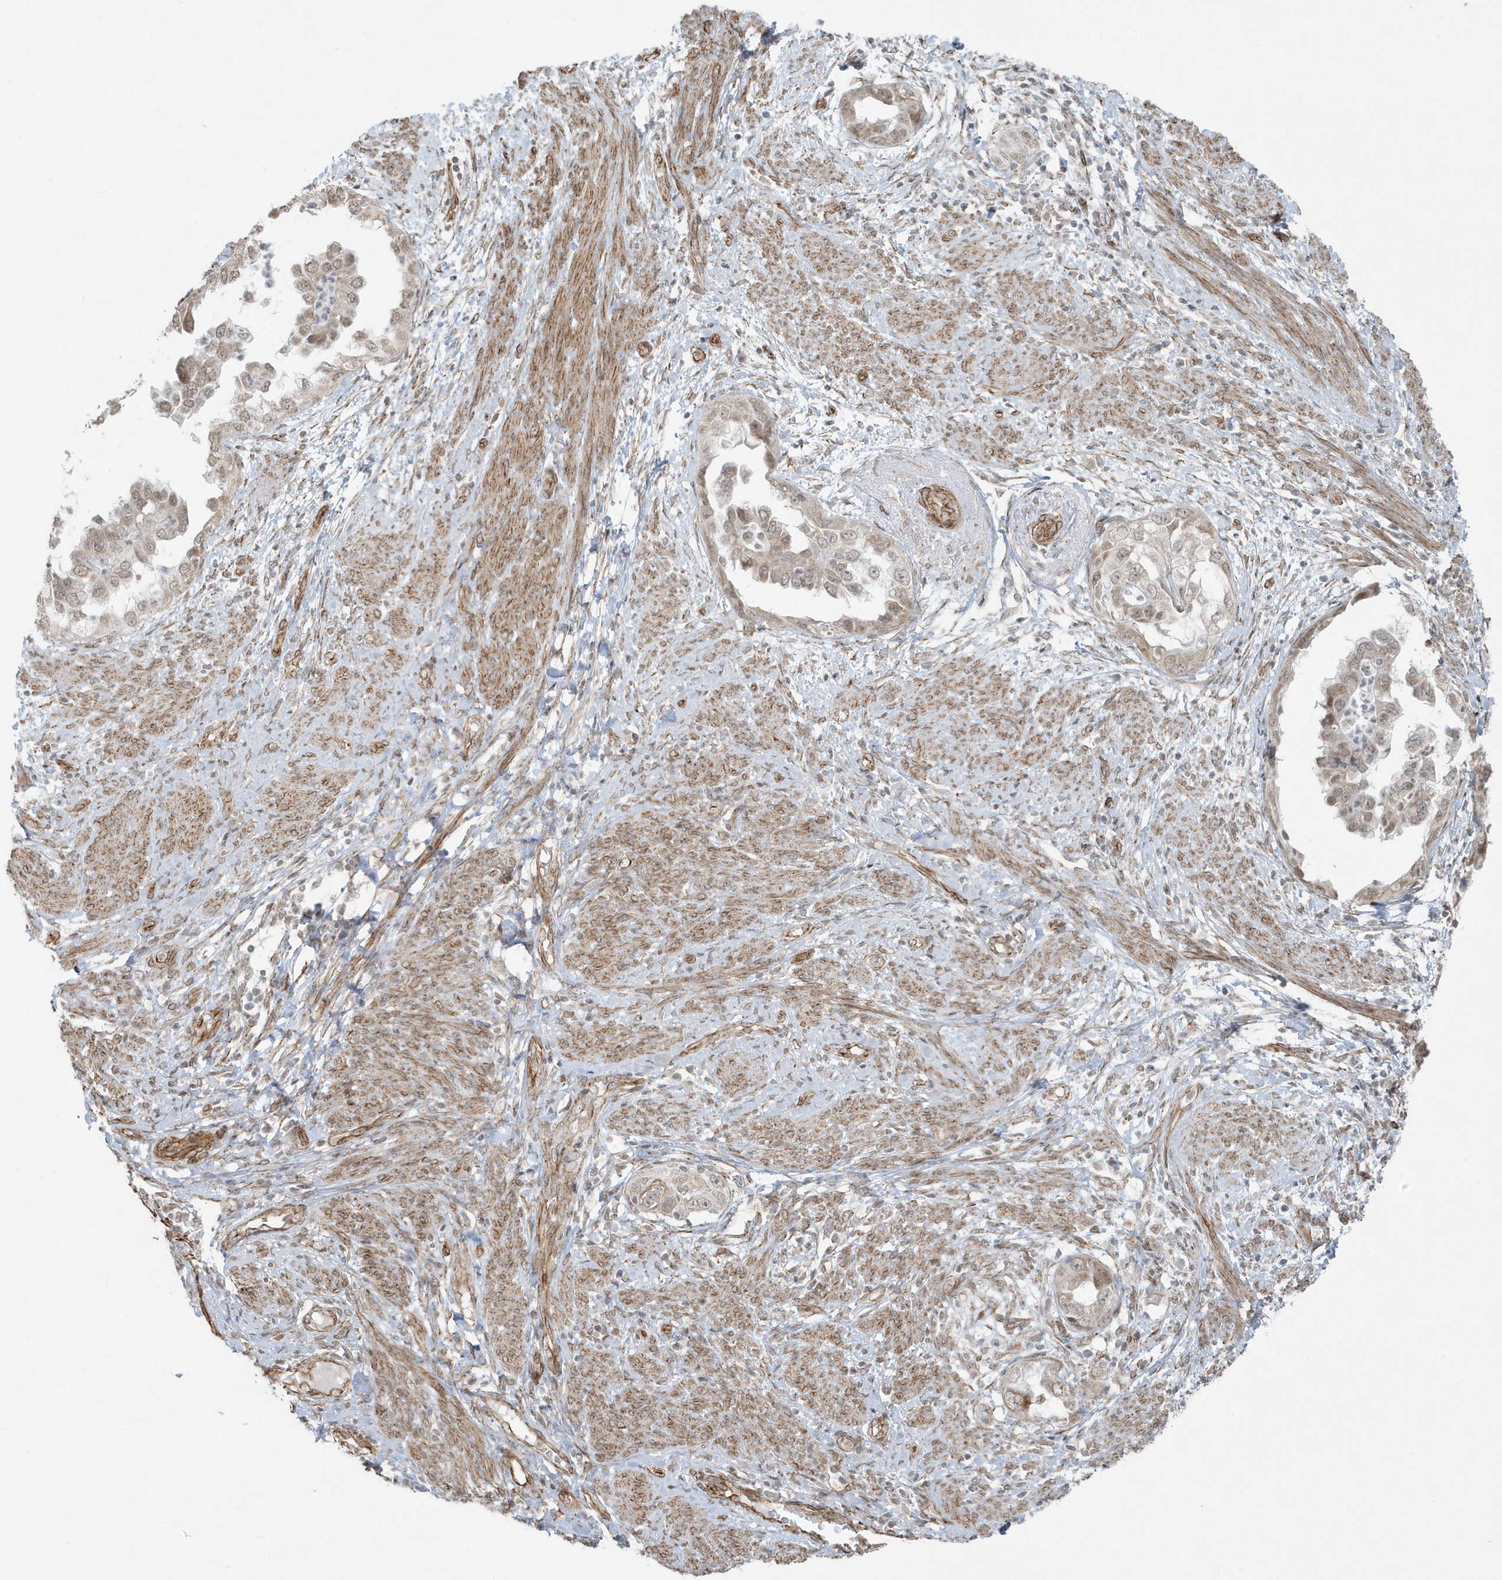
{"staining": {"intensity": "weak", "quantity": "25%-75%", "location": "cytoplasmic/membranous"}, "tissue": "endometrial cancer", "cell_type": "Tumor cells", "image_type": "cancer", "snomed": [{"axis": "morphology", "description": "Adenocarcinoma, NOS"}, {"axis": "topography", "description": "Endometrium"}], "caption": "Immunohistochemistry (IHC) image of adenocarcinoma (endometrial) stained for a protein (brown), which exhibits low levels of weak cytoplasmic/membranous expression in about 25%-75% of tumor cells.", "gene": "CHCHD4", "patient": {"sex": "female", "age": 85}}